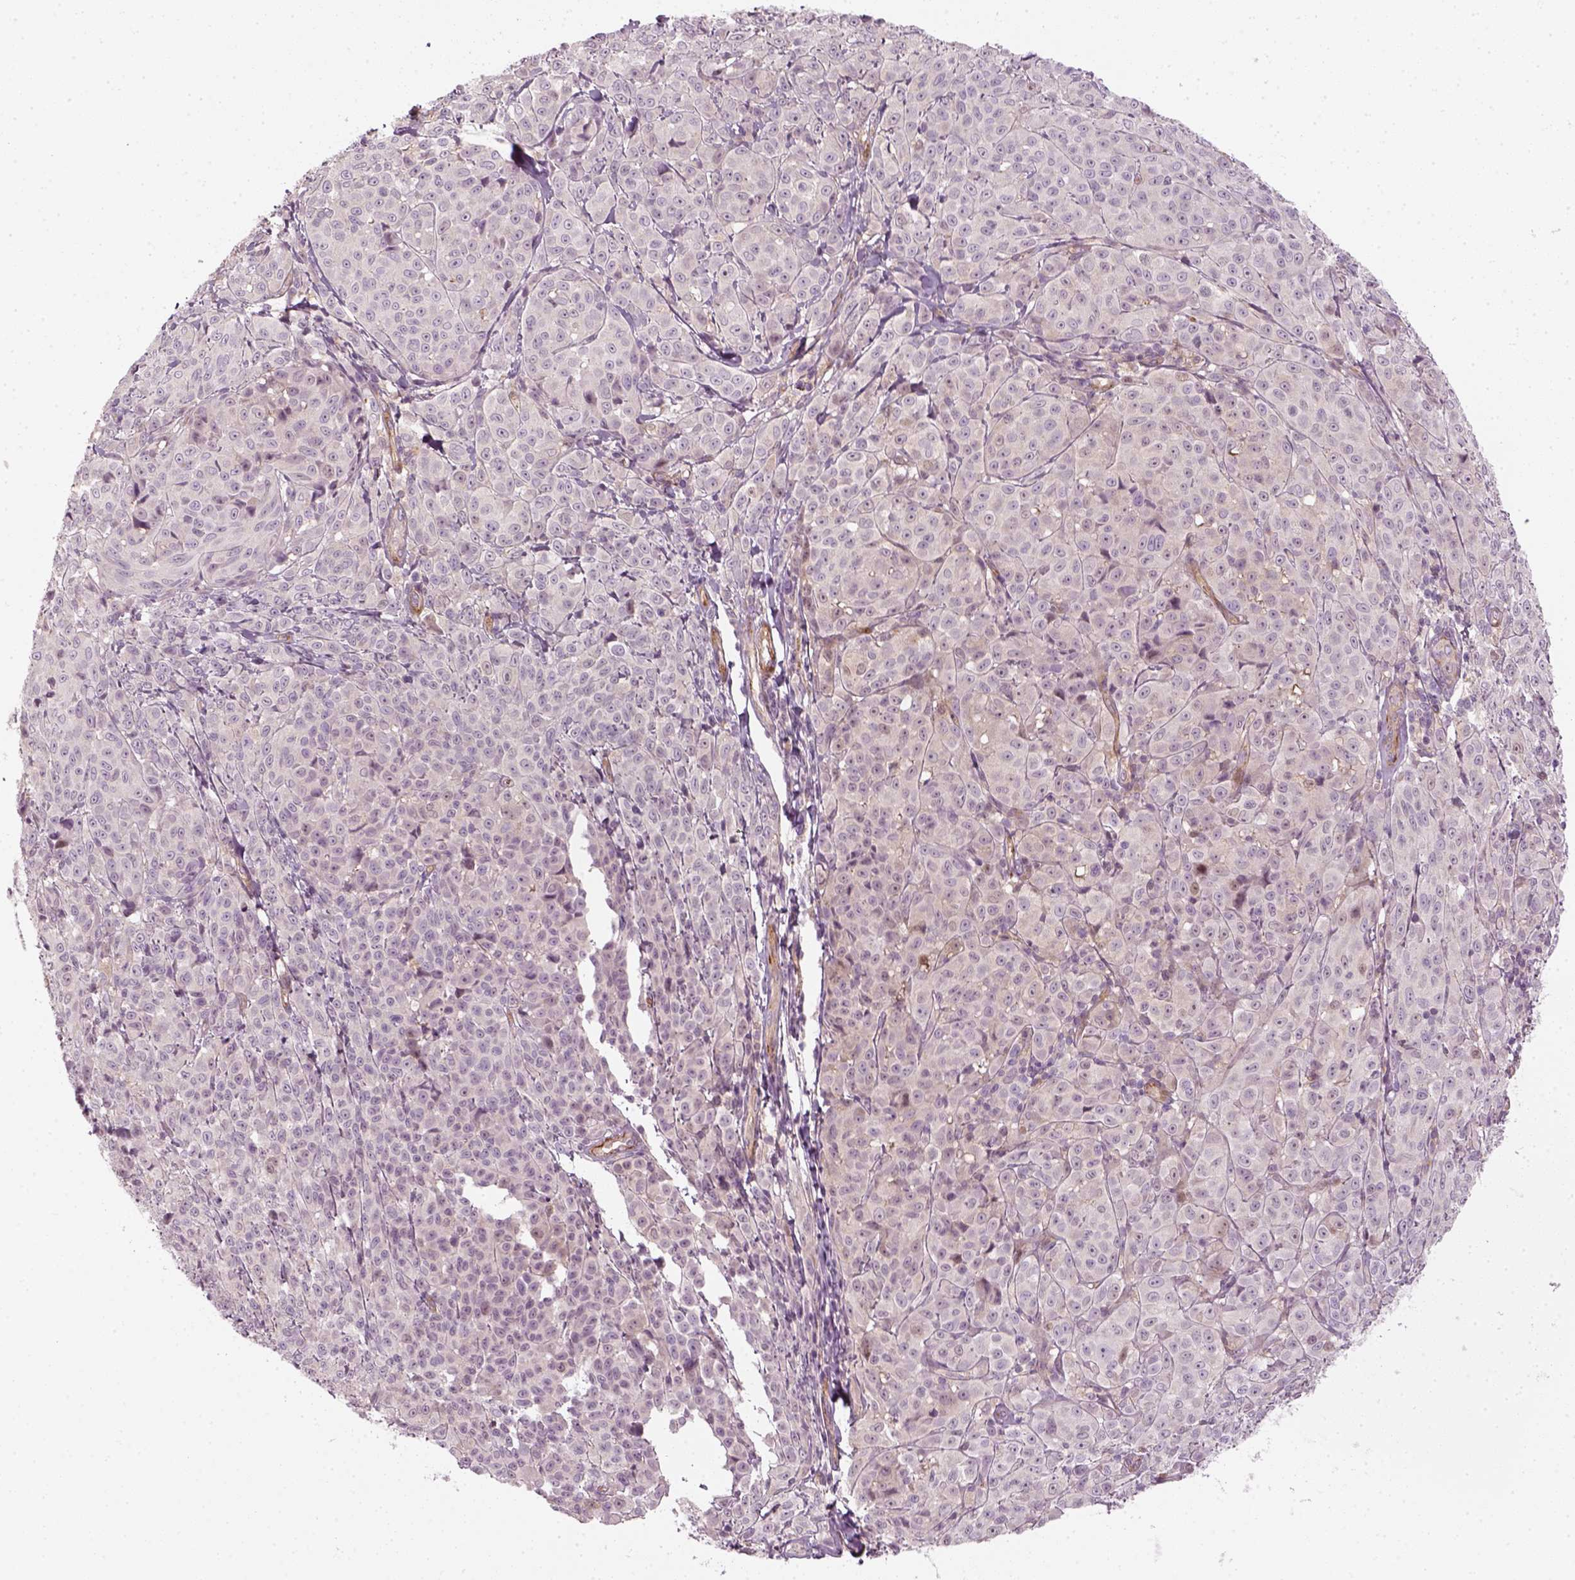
{"staining": {"intensity": "negative", "quantity": "none", "location": "none"}, "tissue": "melanoma", "cell_type": "Tumor cells", "image_type": "cancer", "snomed": [{"axis": "morphology", "description": "Malignant melanoma, NOS"}, {"axis": "topography", "description": "Skin"}], "caption": "A micrograph of malignant melanoma stained for a protein reveals no brown staining in tumor cells.", "gene": "DNASE1L1", "patient": {"sex": "male", "age": 89}}